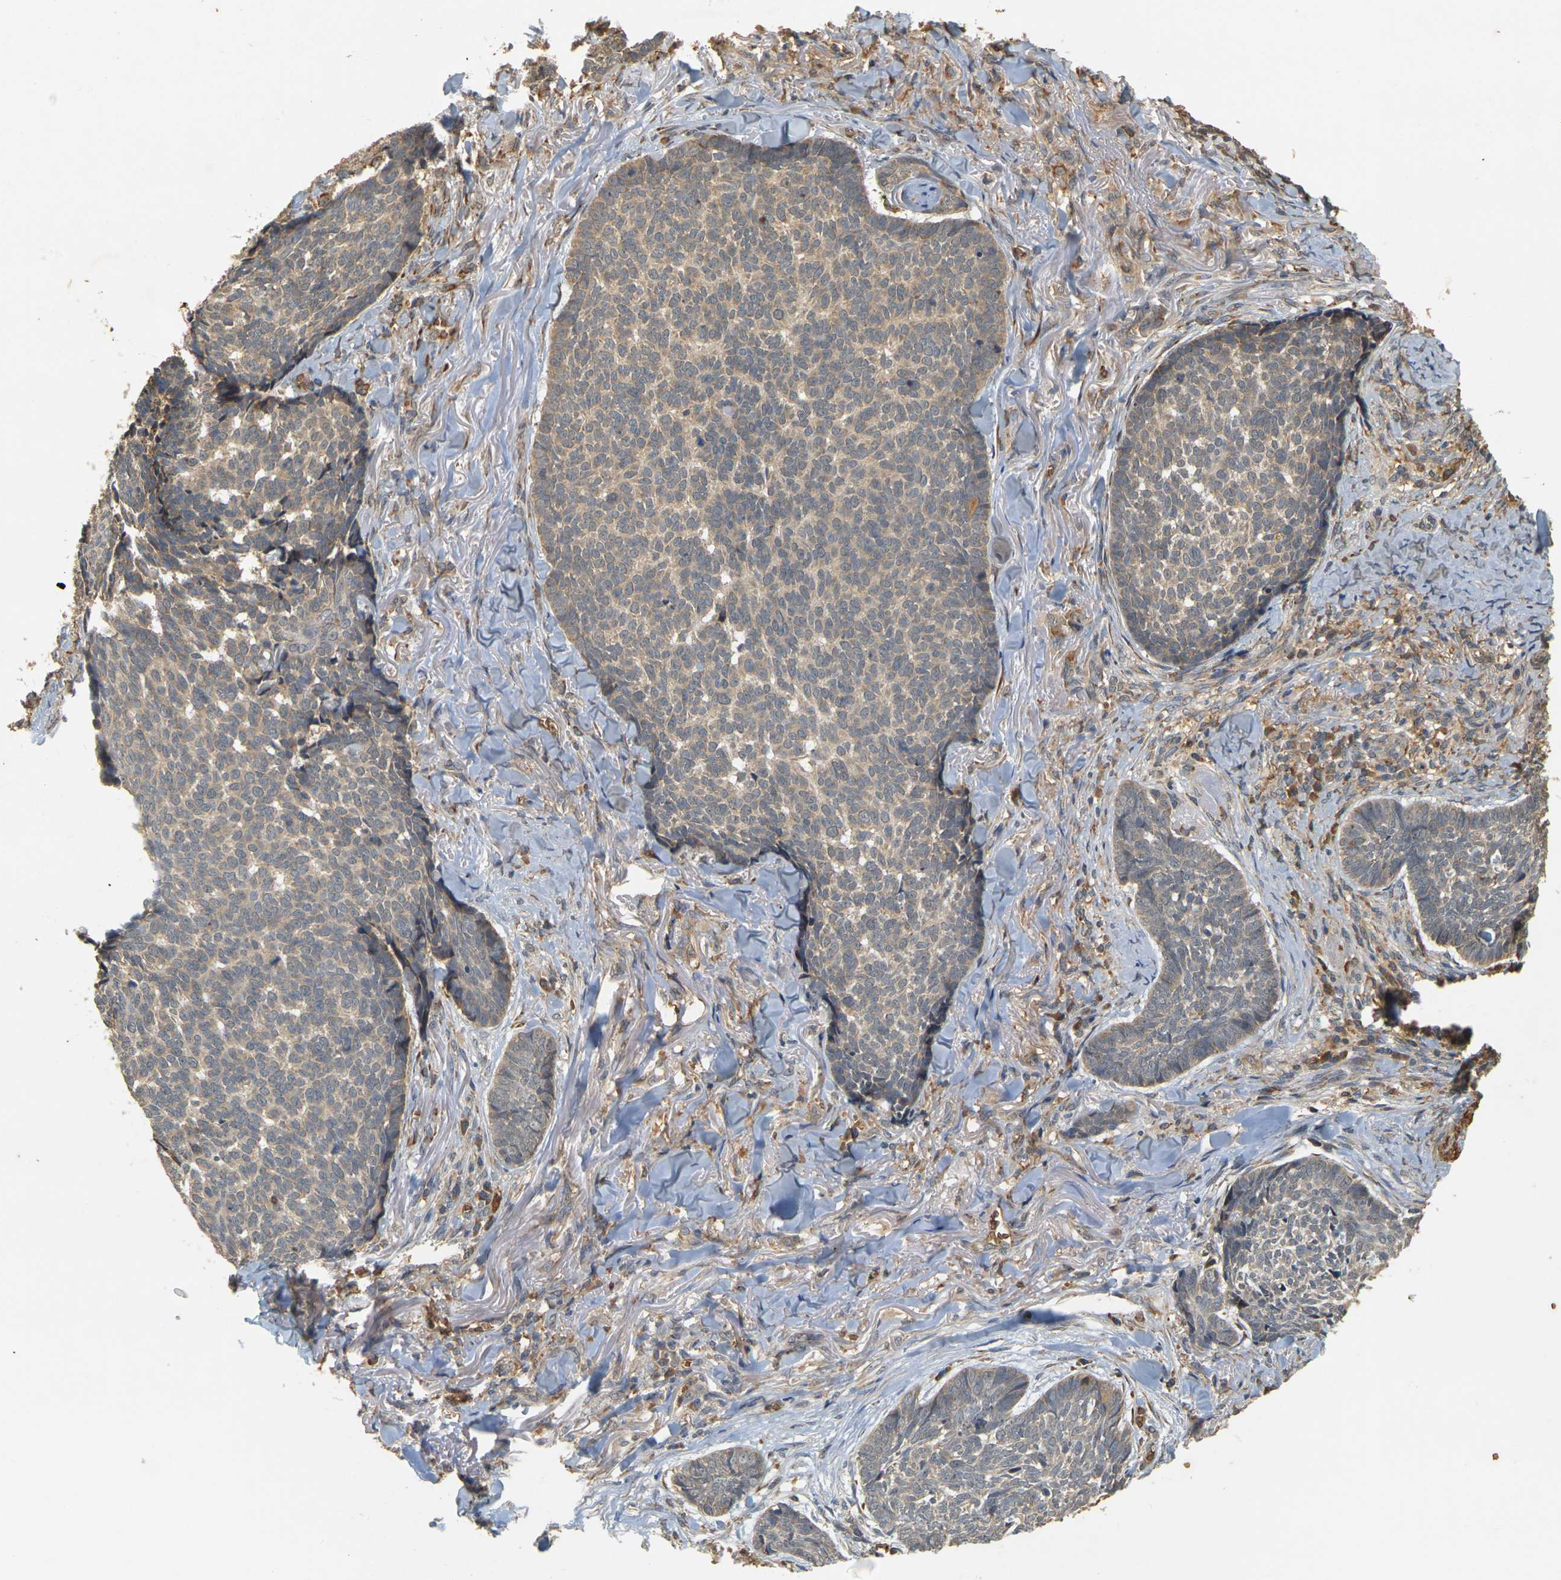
{"staining": {"intensity": "weak", "quantity": "25%-75%", "location": "cytoplasmic/membranous"}, "tissue": "skin cancer", "cell_type": "Tumor cells", "image_type": "cancer", "snomed": [{"axis": "morphology", "description": "Basal cell carcinoma"}, {"axis": "topography", "description": "Skin"}], "caption": "Skin cancer stained with DAB IHC displays low levels of weak cytoplasmic/membranous expression in approximately 25%-75% of tumor cells.", "gene": "MEGF9", "patient": {"sex": "male", "age": 84}}